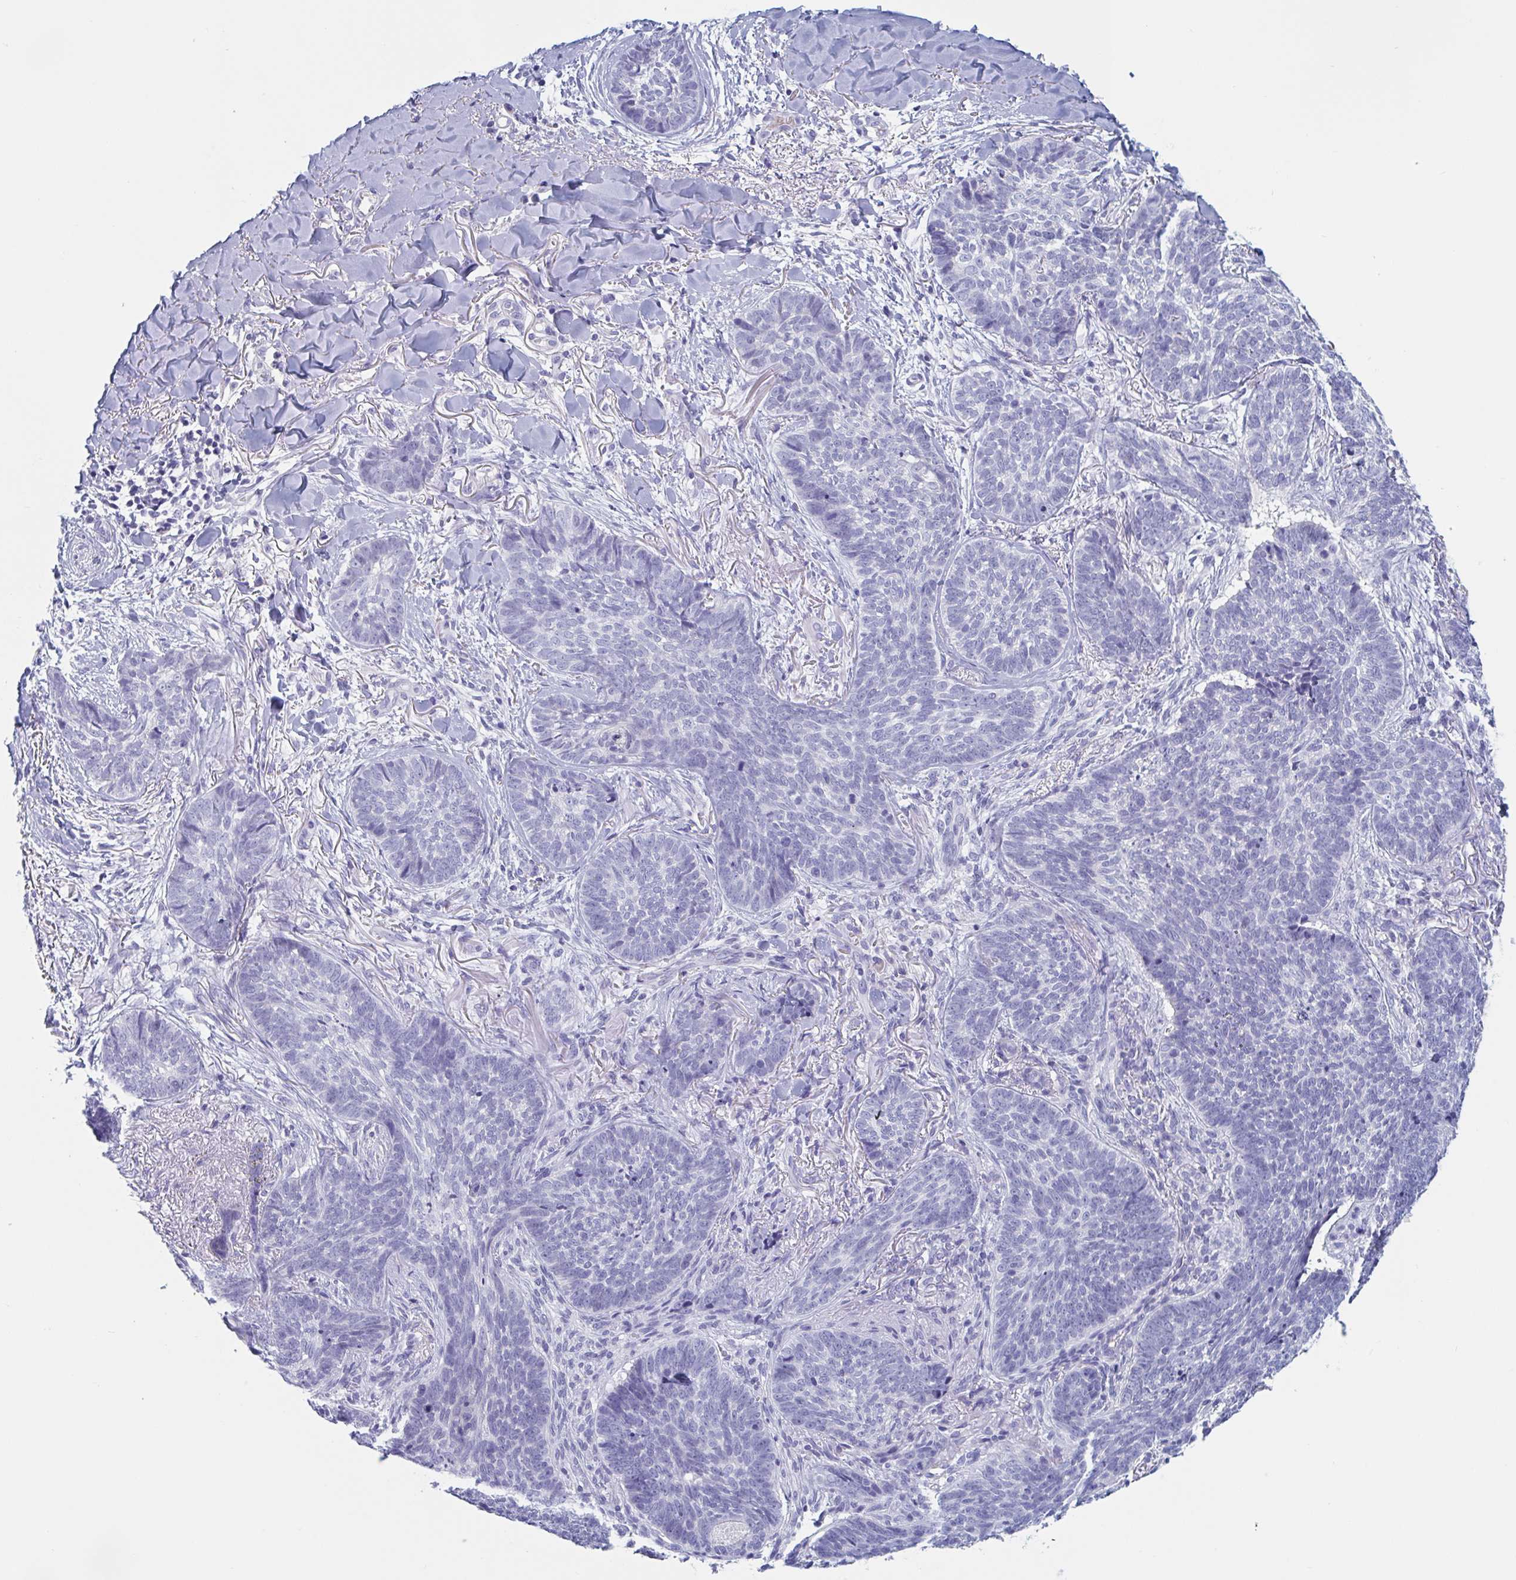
{"staining": {"intensity": "negative", "quantity": "none", "location": "none"}, "tissue": "skin cancer", "cell_type": "Tumor cells", "image_type": "cancer", "snomed": [{"axis": "morphology", "description": "Basal cell carcinoma"}, {"axis": "topography", "description": "Skin"}, {"axis": "topography", "description": "Skin of face"}], "caption": "This is an IHC image of human skin cancer. There is no staining in tumor cells.", "gene": "DPEP3", "patient": {"sex": "male", "age": 88}}